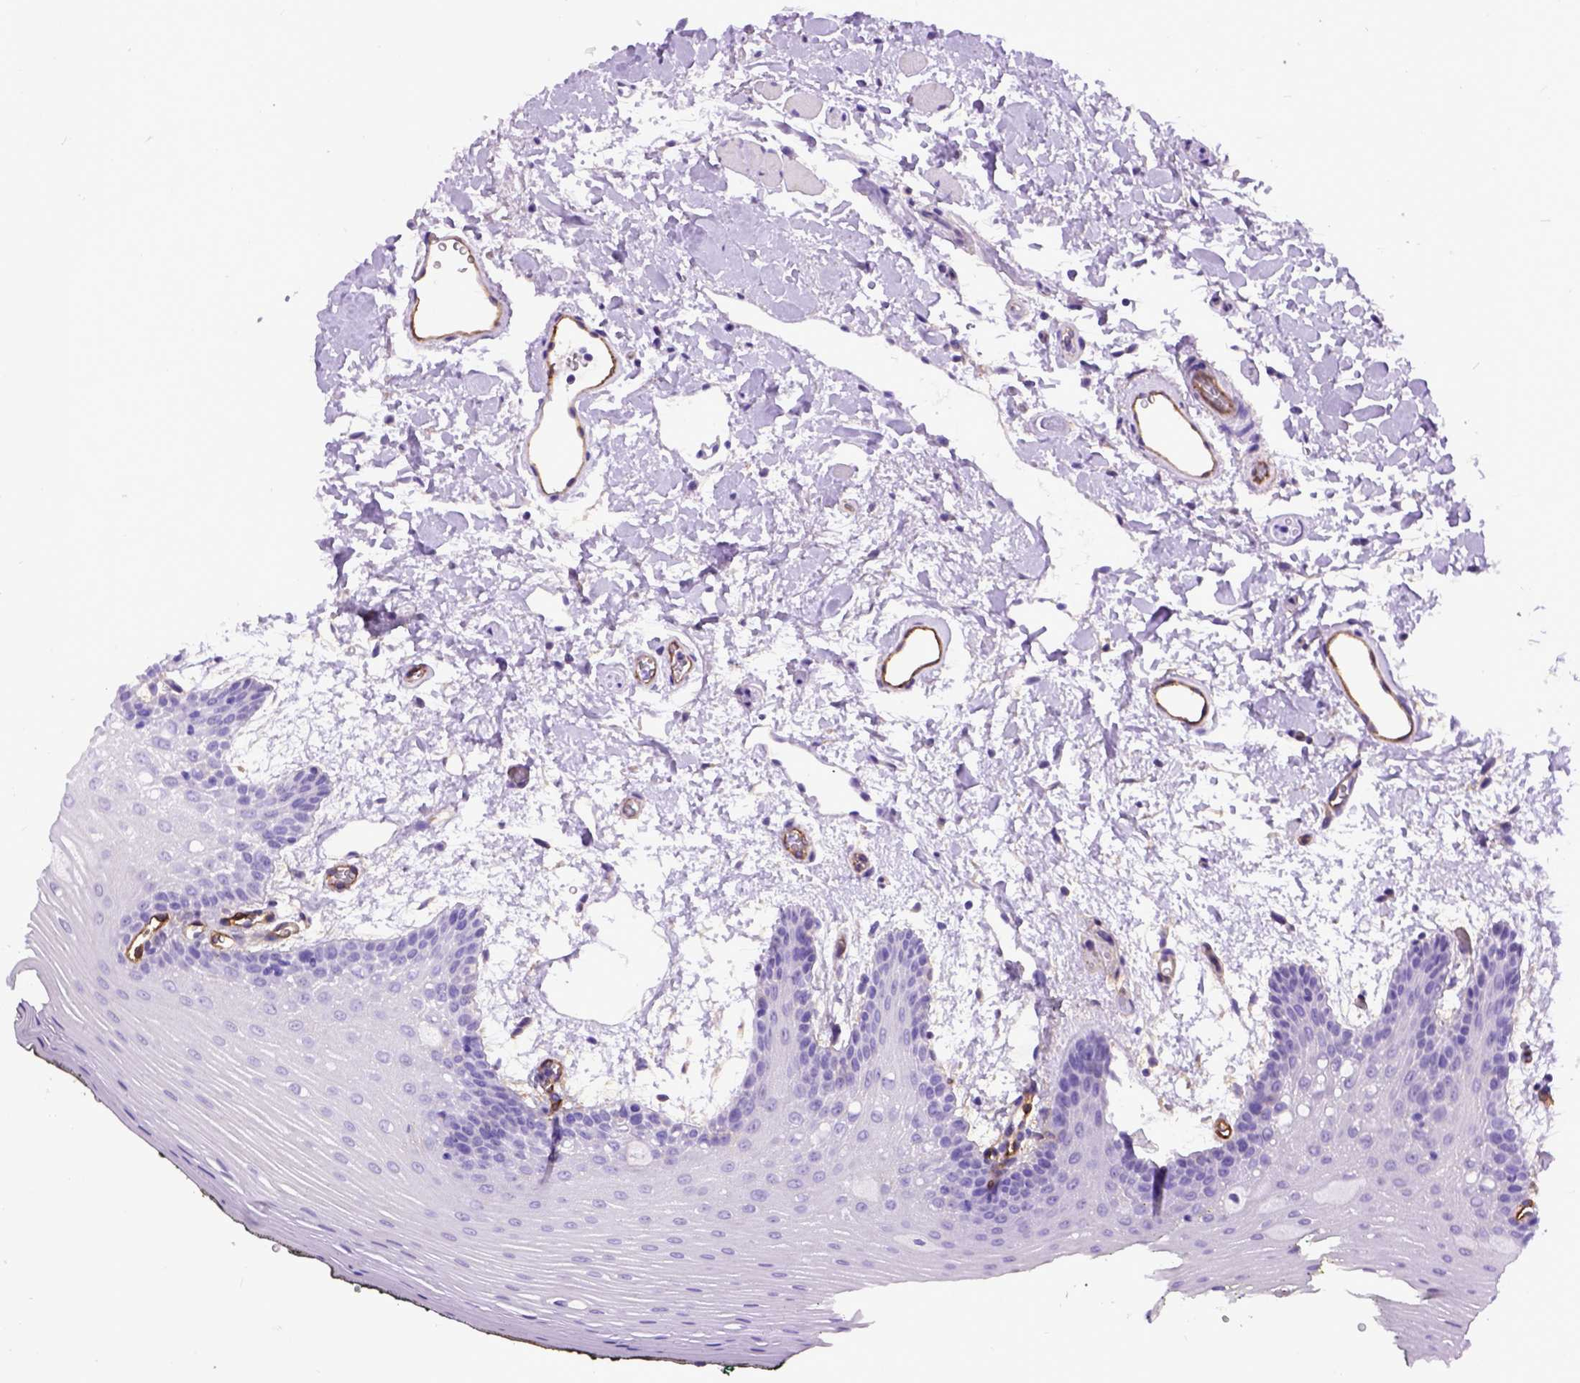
{"staining": {"intensity": "negative", "quantity": "none", "location": "none"}, "tissue": "oral mucosa", "cell_type": "Squamous epithelial cells", "image_type": "normal", "snomed": [{"axis": "morphology", "description": "Normal tissue, NOS"}, {"axis": "topography", "description": "Oral tissue"}, {"axis": "topography", "description": "Head-Neck"}], "caption": "This is a micrograph of immunohistochemistry staining of normal oral mucosa, which shows no expression in squamous epithelial cells. (DAB (3,3'-diaminobenzidine) immunohistochemistry, high magnification).", "gene": "ENG", "patient": {"sex": "male", "age": 65}}